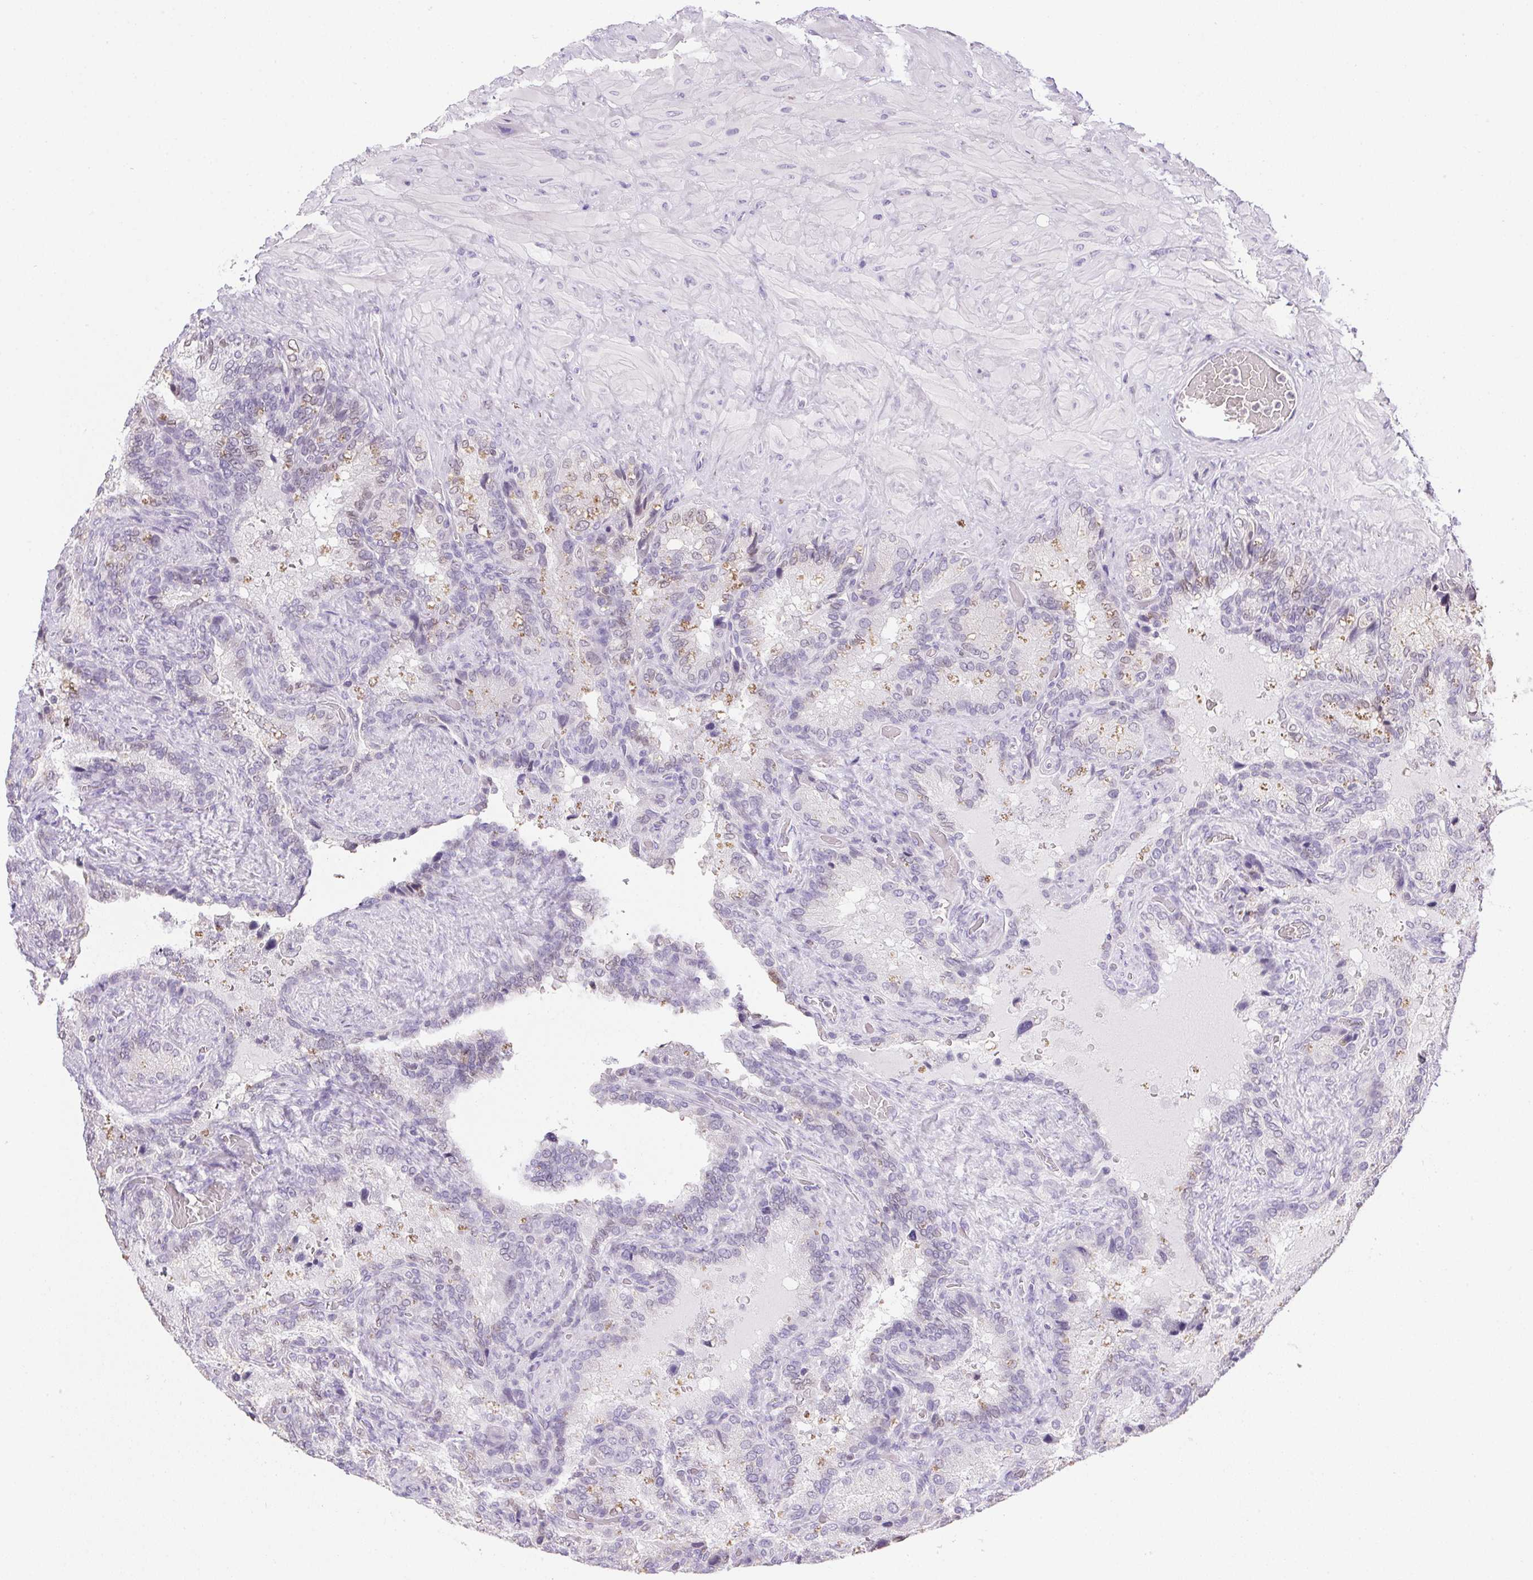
{"staining": {"intensity": "negative", "quantity": "none", "location": "none"}, "tissue": "seminal vesicle", "cell_type": "Glandular cells", "image_type": "normal", "snomed": [{"axis": "morphology", "description": "Normal tissue, NOS"}, {"axis": "topography", "description": "Seminal veicle"}], "caption": "An image of human seminal vesicle is negative for staining in glandular cells.", "gene": "PRL", "patient": {"sex": "male", "age": 60}}